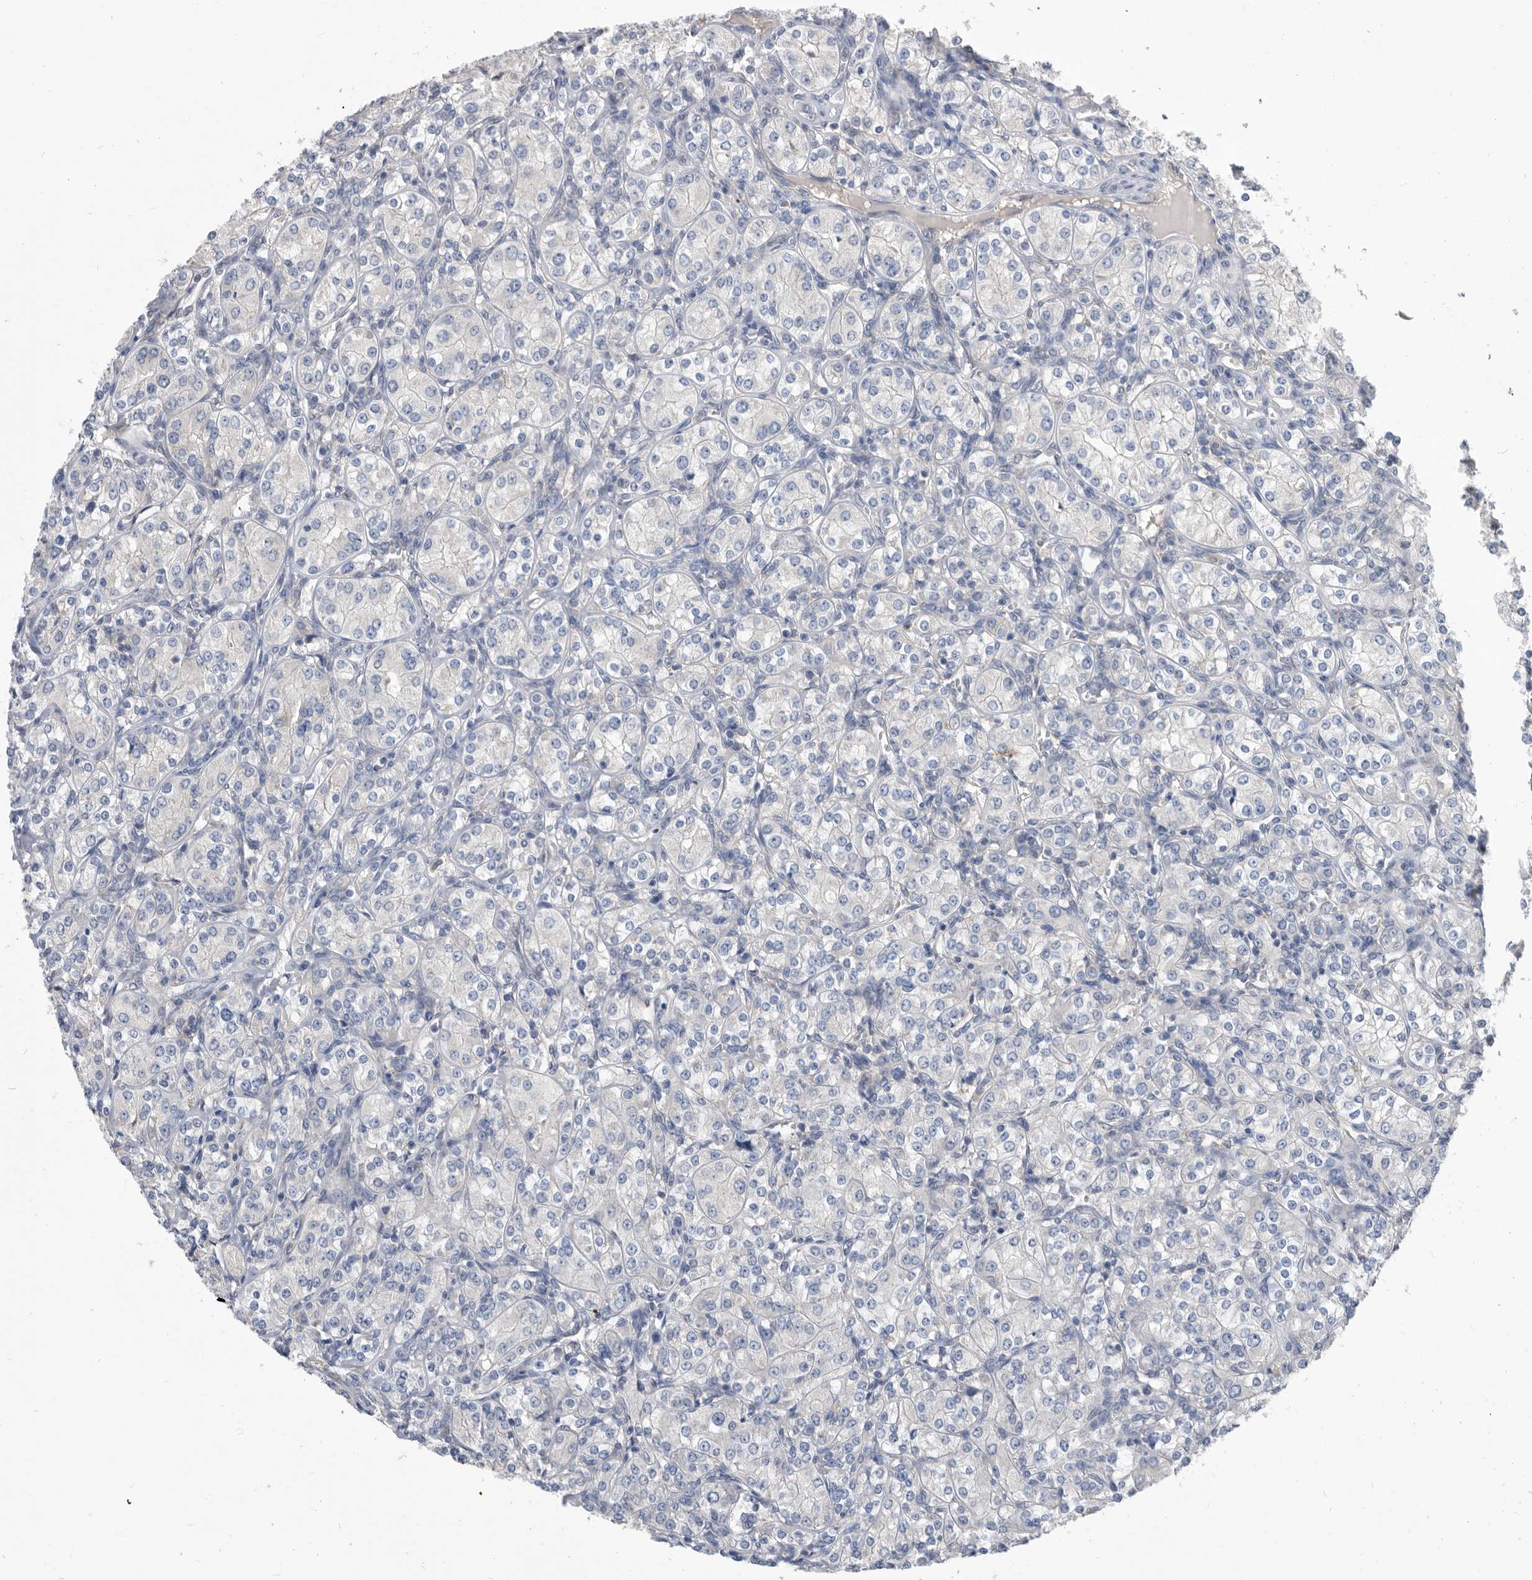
{"staining": {"intensity": "negative", "quantity": "none", "location": "none"}, "tissue": "renal cancer", "cell_type": "Tumor cells", "image_type": "cancer", "snomed": [{"axis": "morphology", "description": "Adenocarcinoma, NOS"}, {"axis": "topography", "description": "Kidney"}], "caption": "There is no significant expression in tumor cells of renal adenocarcinoma.", "gene": "CCT4", "patient": {"sex": "male", "age": 77}}